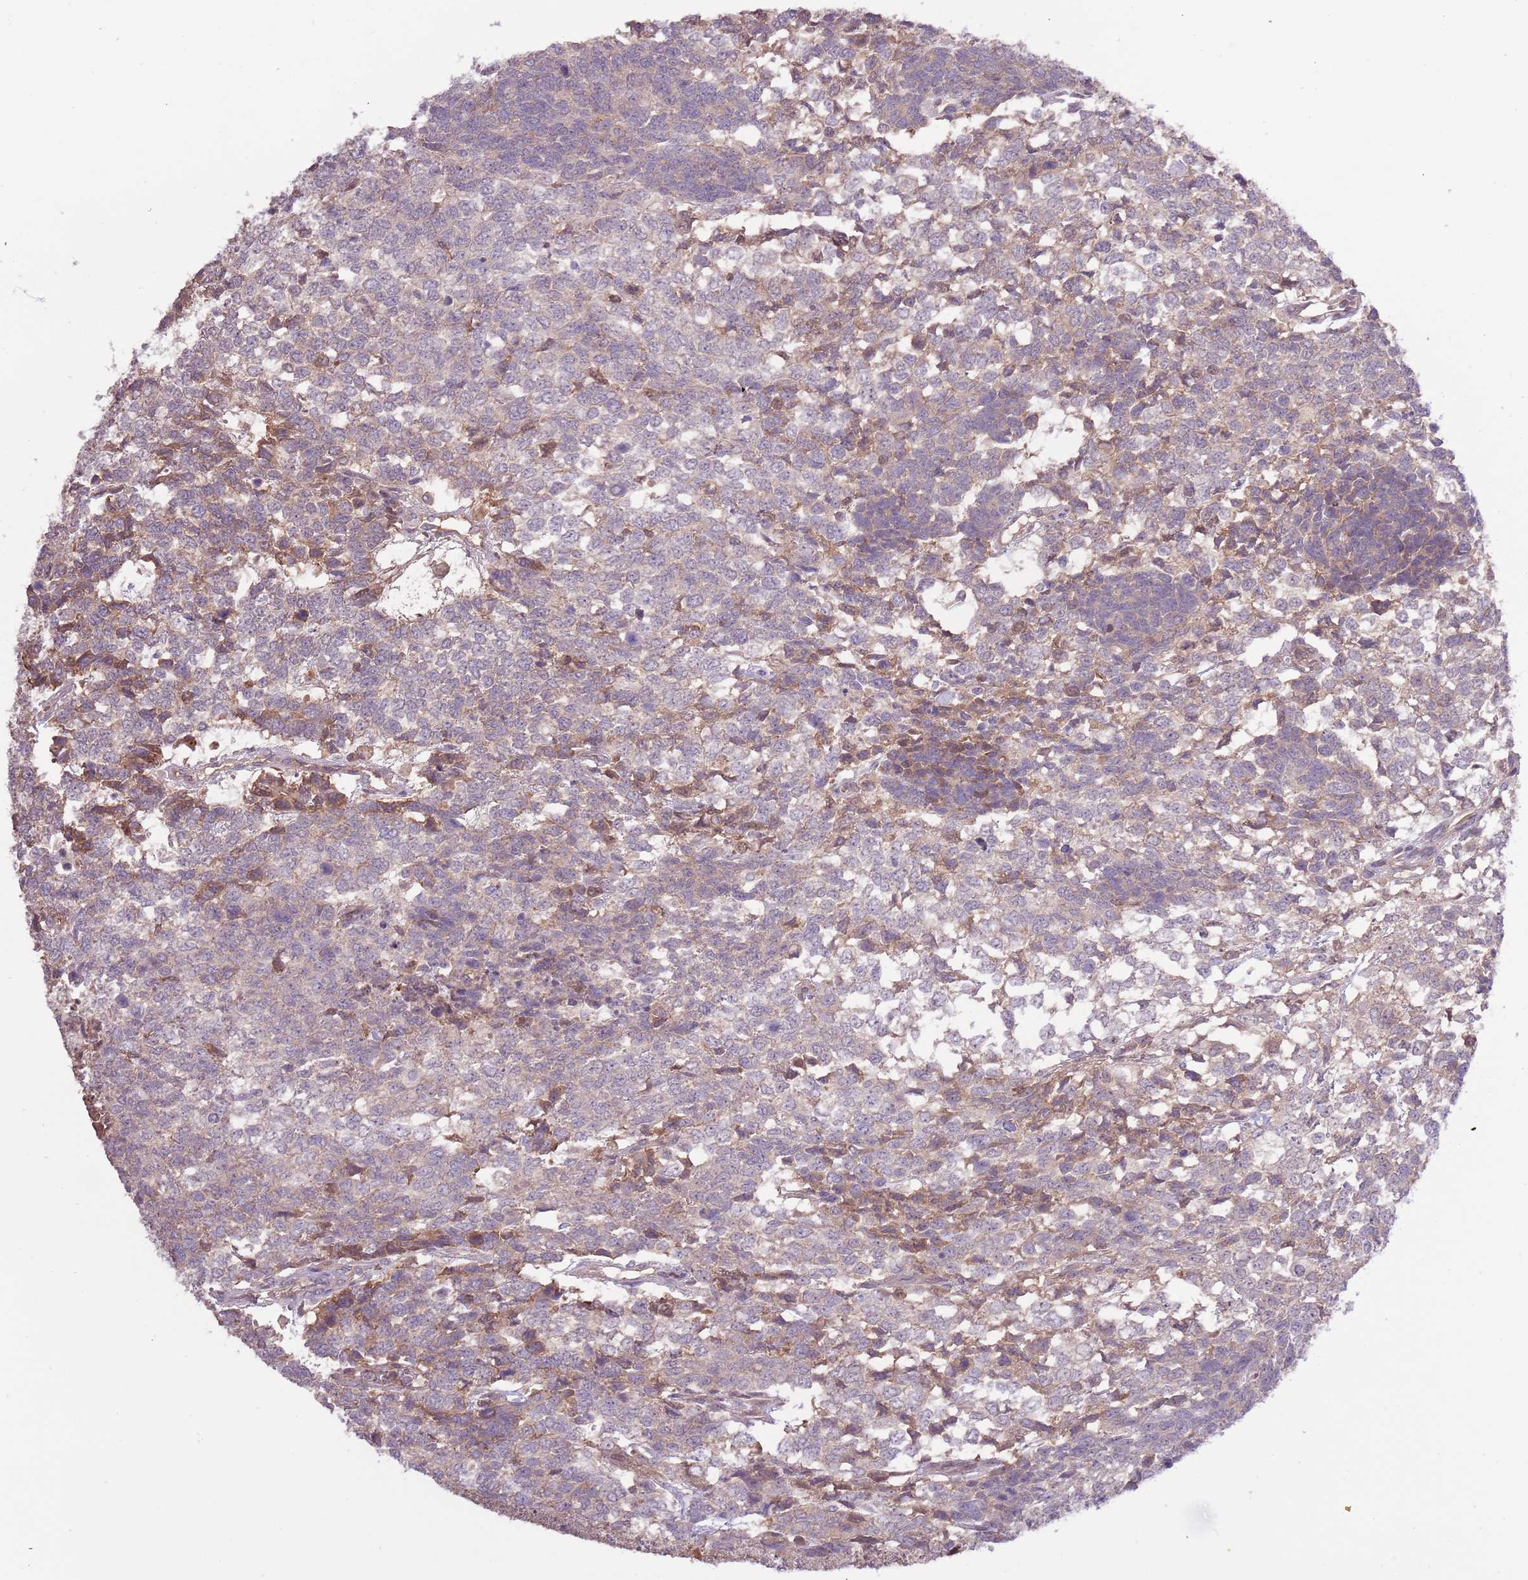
{"staining": {"intensity": "moderate", "quantity": "<25%", "location": "cytoplasmic/membranous"}, "tissue": "testis cancer", "cell_type": "Tumor cells", "image_type": "cancer", "snomed": [{"axis": "morphology", "description": "Carcinoma, Embryonal, NOS"}, {"axis": "topography", "description": "Testis"}], "caption": "Moderate cytoplasmic/membranous protein positivity is appreciated in approximately <25% of tumor cells in embryonal carcinoma (testis).", "gene": "SHROOM3", "patient": {"sex": "male", "age": 23}}